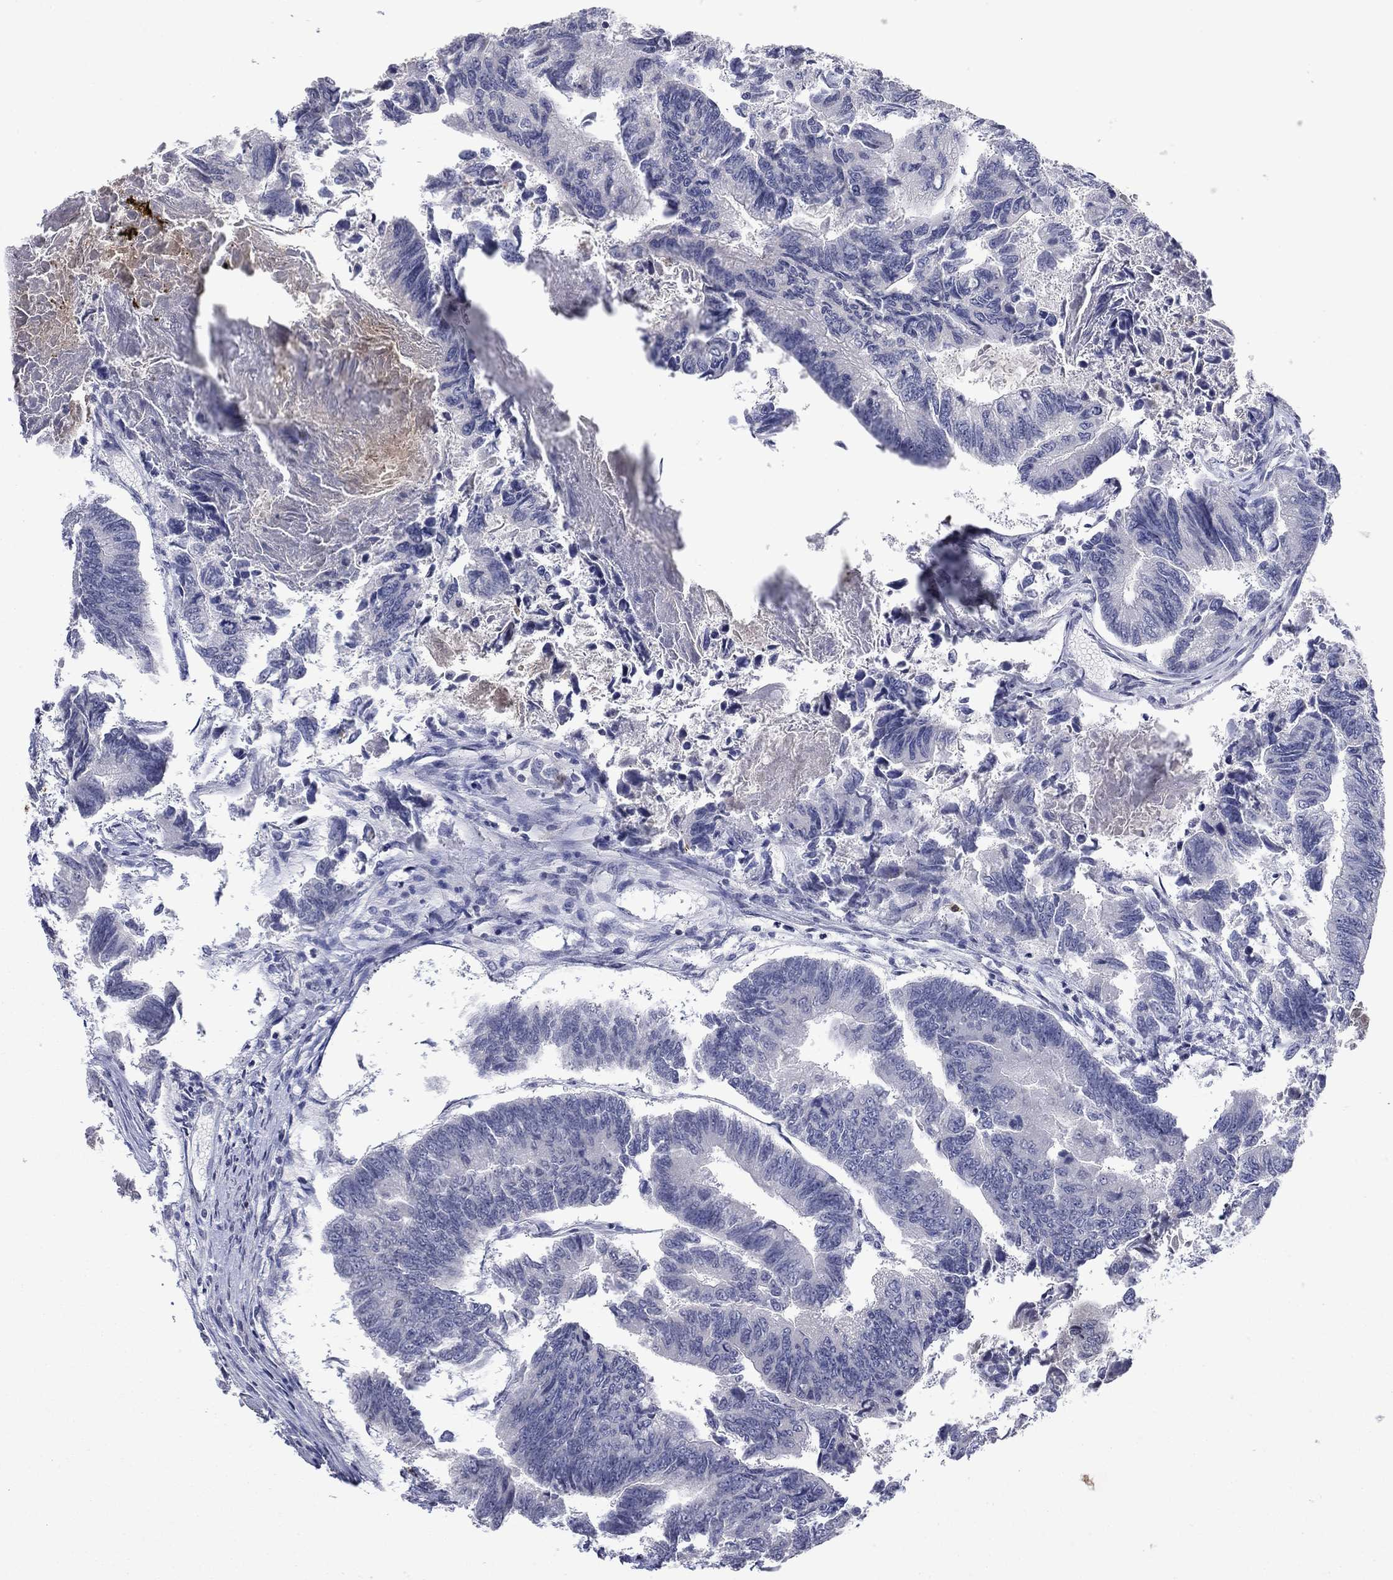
{"staining": {"intensity": "negative", "quantity": "none", "location": "none"}, "tissue": "colorectal cancer", "cell_type": "Tumor cells", "image_type": "cancer", "snomed": [{"axis": "morphology", "description": "Adenocarcinoma, NOS"}, {"axis": "topography", "description": "Colon"}], "caption": "Histopathology image shows no protein expression in tumor cells of adenocarcinoma (colorectal) tissue.", "gene": "CCL5", "patient": {"sex": "female", "age": 65}}